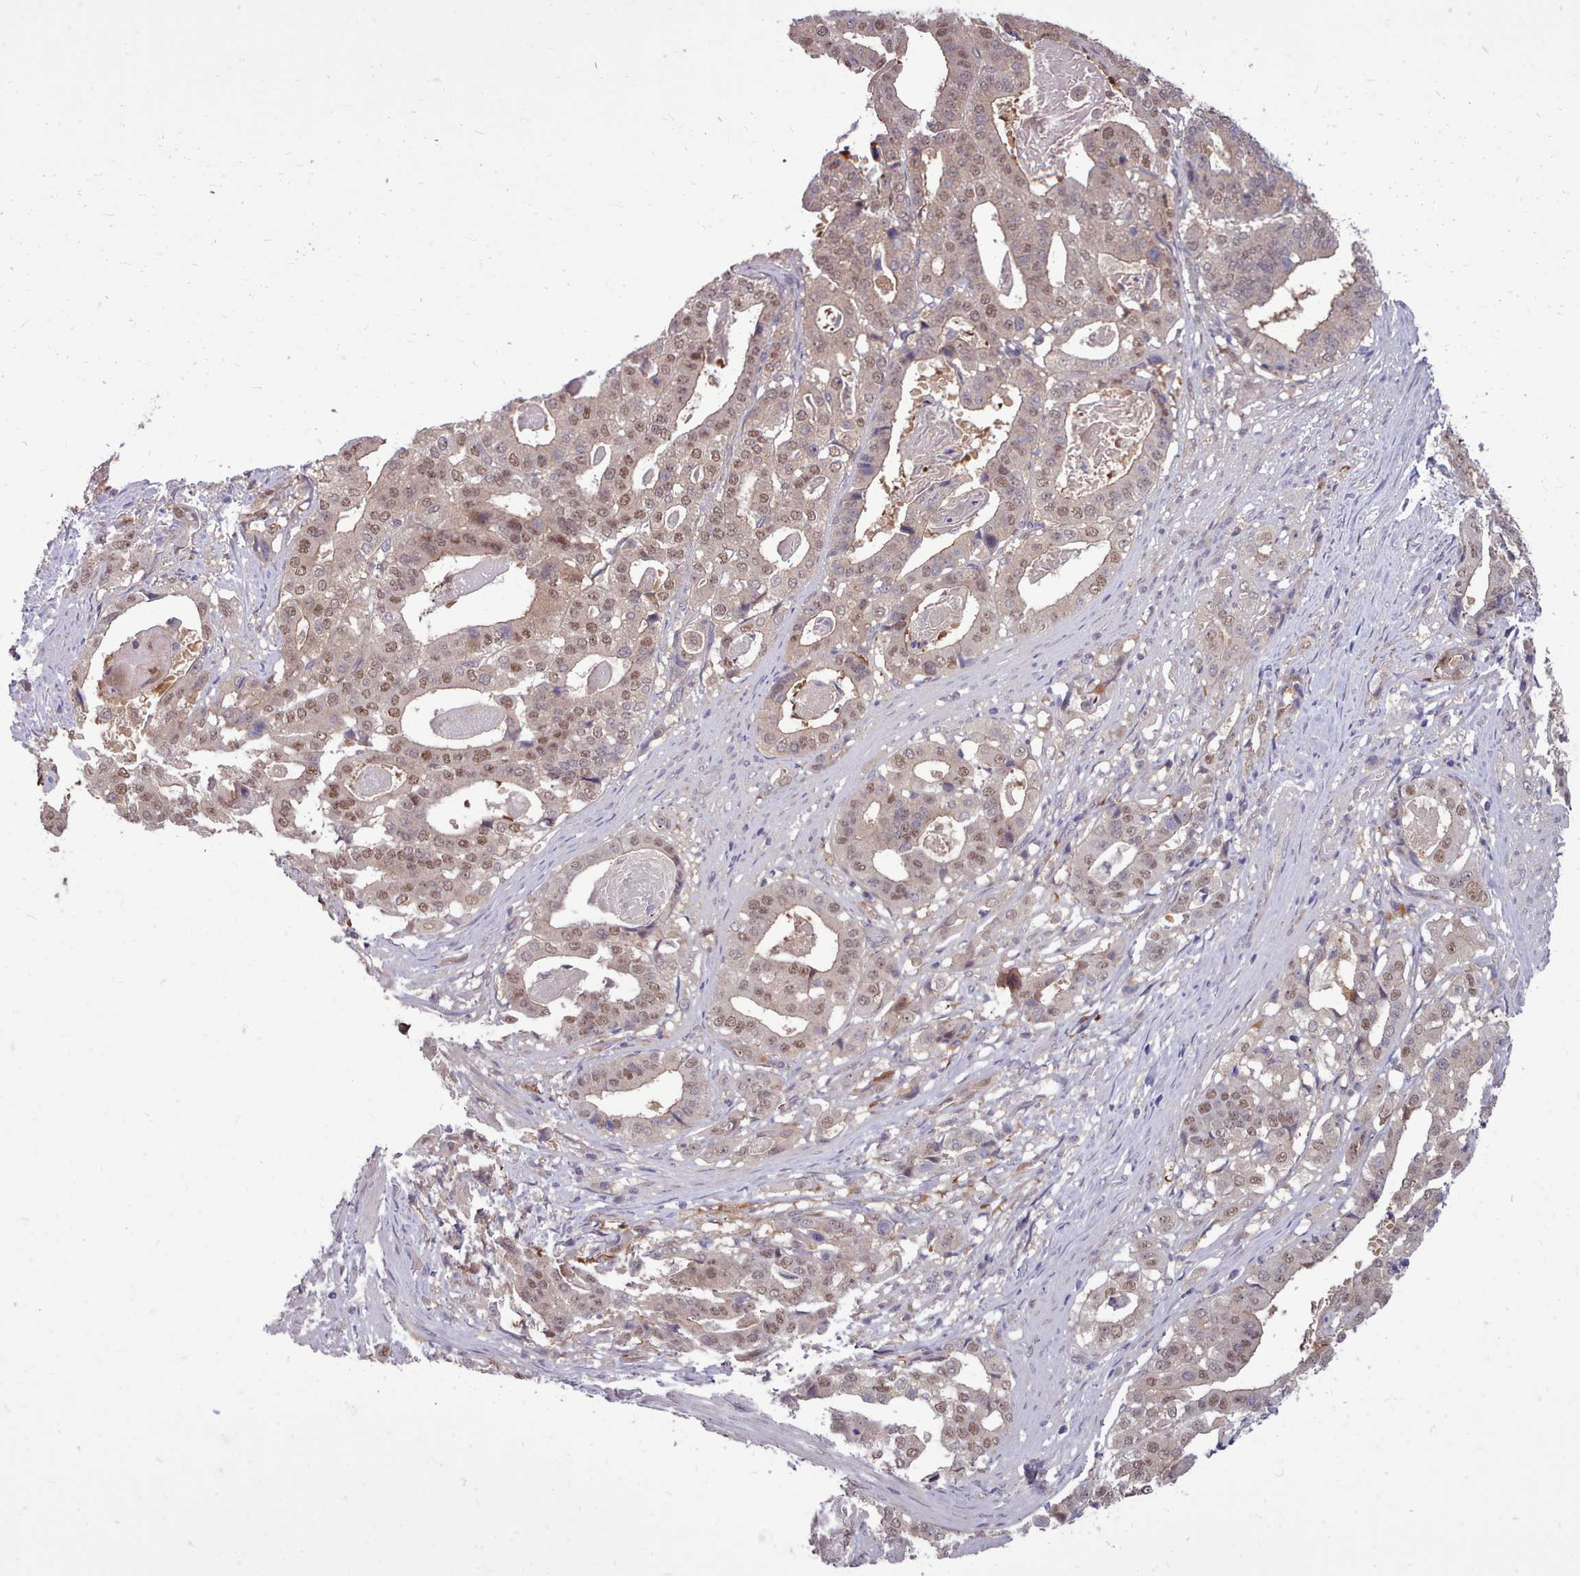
{"staining": {"intensity": "moderate", "quantity": "25%-75%", "location": "nuclear"}, "tissue": "stomach cancer", "cell_type": "Tumor cells", "image_type": "cancer", "snomed": [{"axis": "morphology", "description": "Adenocarcinoma, NOS"}, {"axis": "topography", "description": "Stomach"}], "caption": "High-power microscopy captured an immunohistochemistry image of stomach cancer (adenocarcinoma), revealing moderate nuclear expression in about 25%-75% of tumor cells. (Brightfield microscopy of DAB IHC at high magnification).", "gene": "AHCY", "patient": {"sex": "male", "age": 48}}